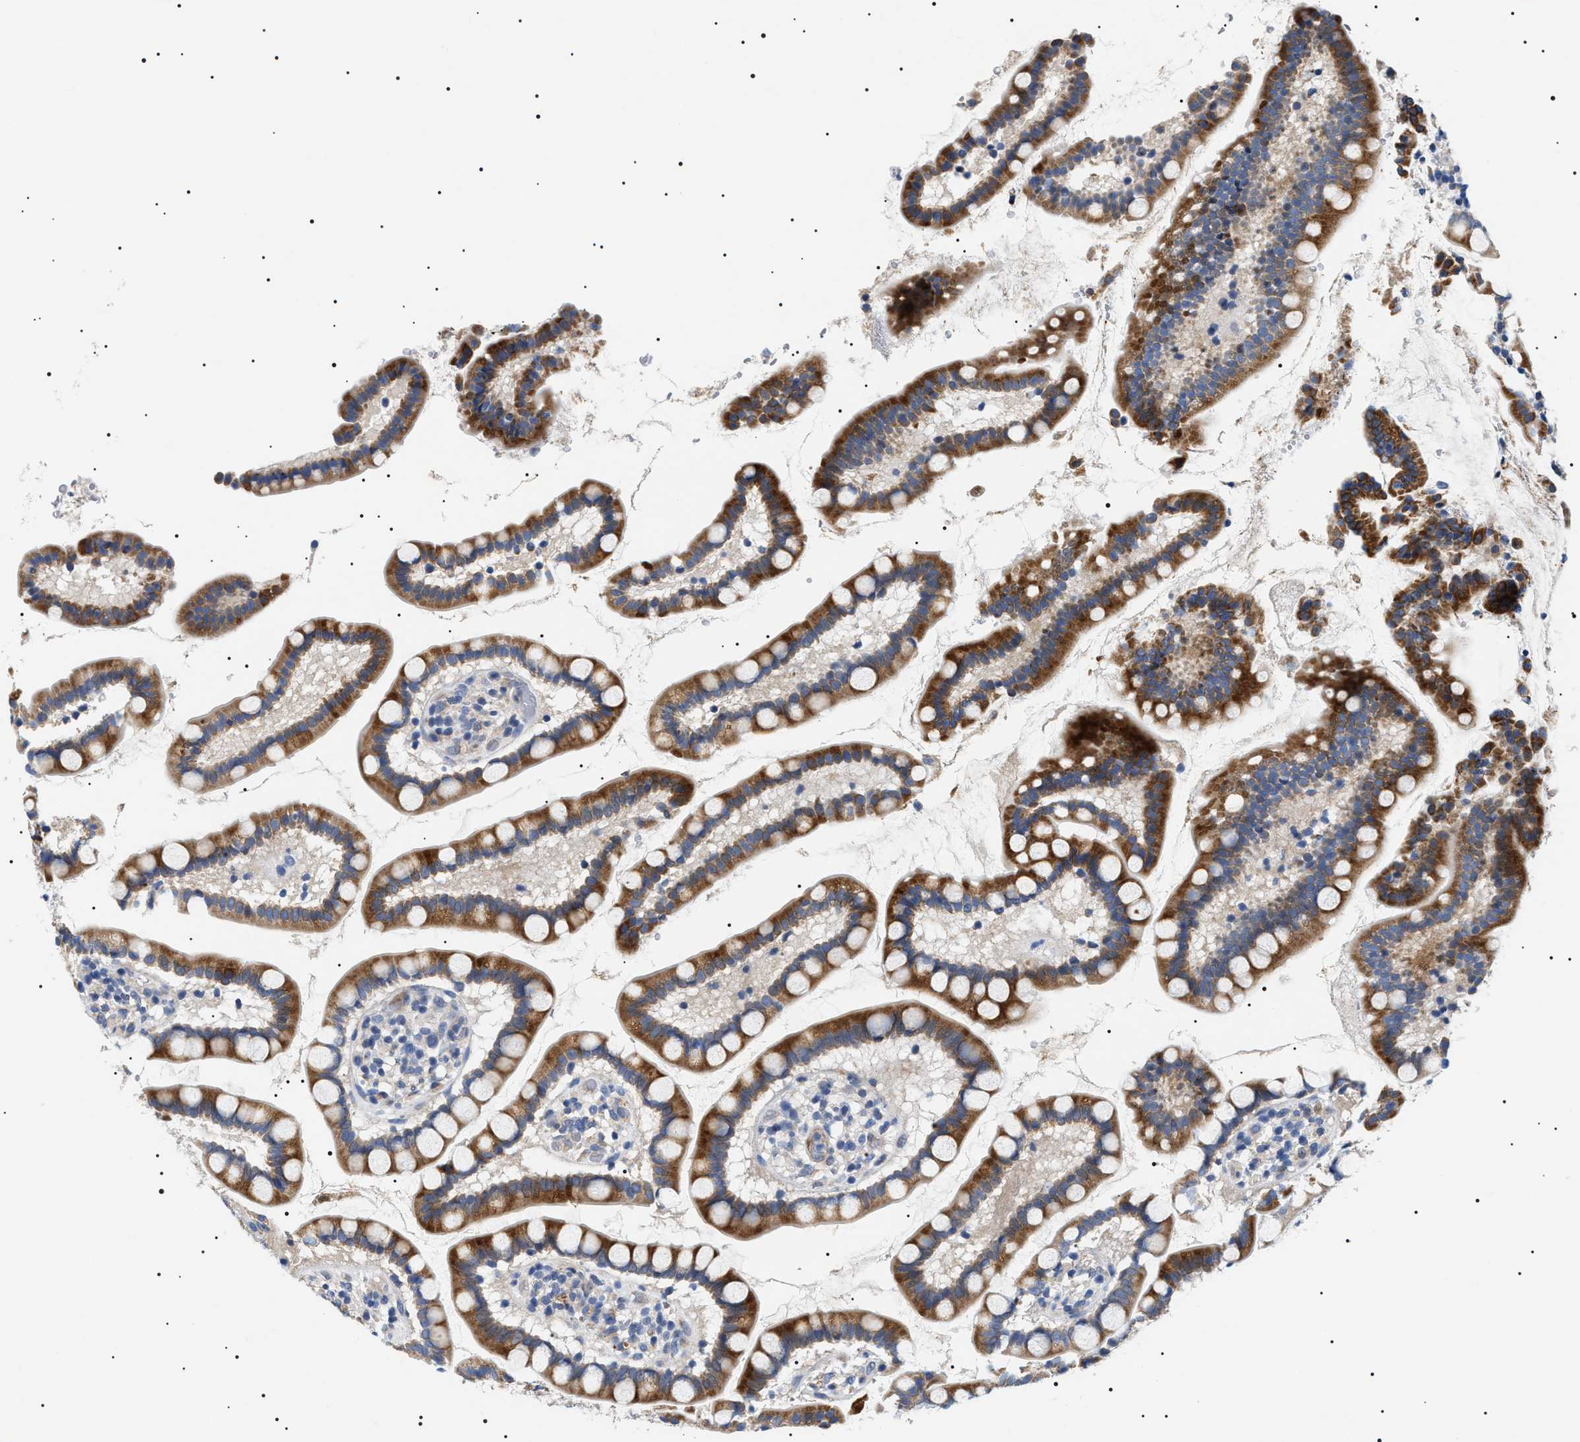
{"staining": {"intensity": "moderate", "quantity": "25%-75%", "location": "cytoplasmic/membranous"}, "tissue": "small intestine", "cell_type": "Glandular cells", "image_type": "normal", "snomed": [{"axis": "morphology", "description": "Normal tissue, NOS"}, {"axis": "topography", "description": "Small intestine"}], "caption": "Protein expression by IHC reveals moderate cytoplasmic/membranous positivity in about 25%-75% of glandular cells in unremarkable small intestine. Ihc stains the protein in brown and the nuclei are stained blue.", "gene": "TMEM222", "patient": {"sex": "female", "age": 84}}